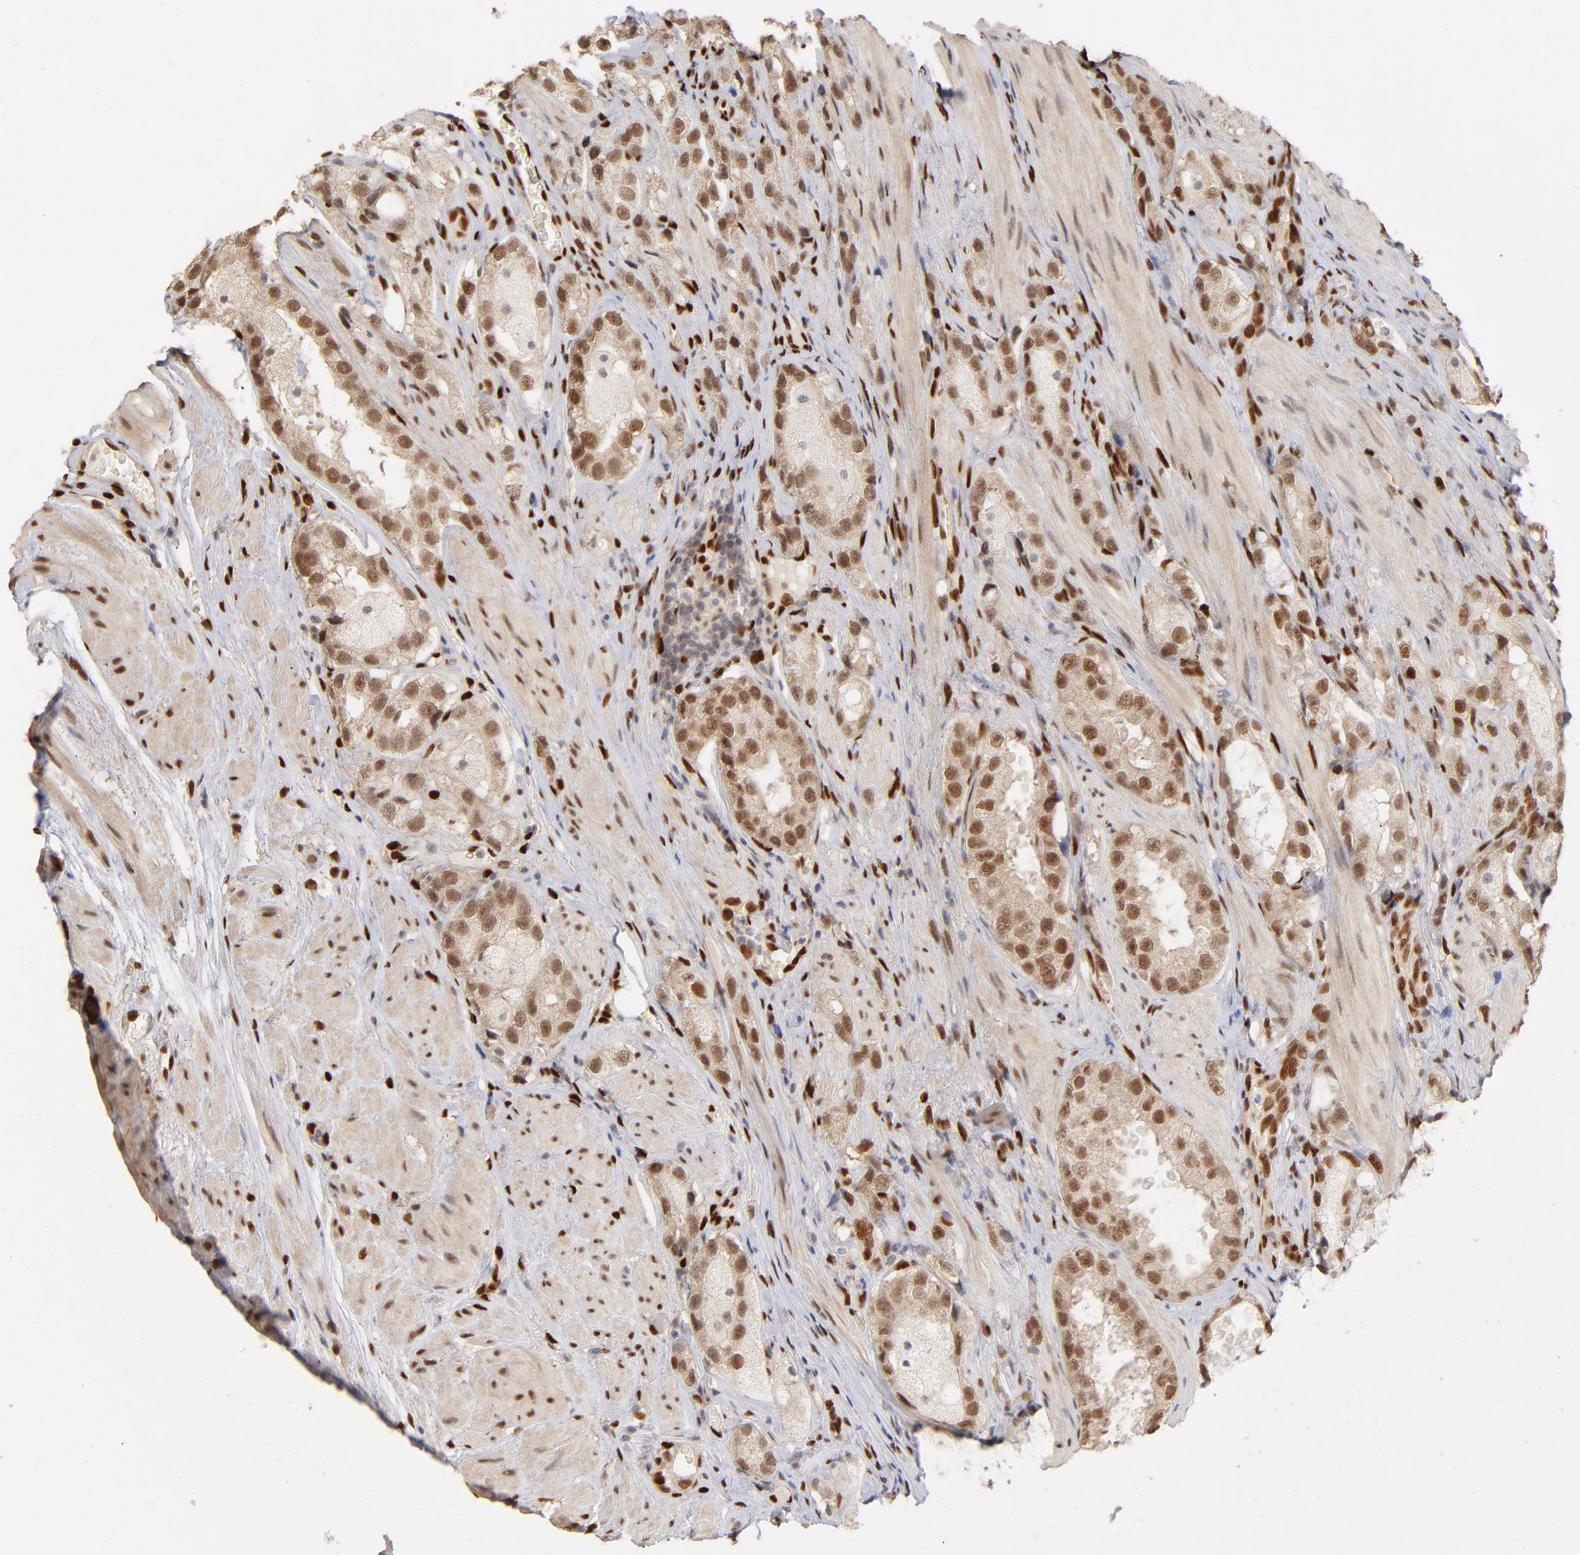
{"staining": {"intensity": "moderate", "quantity": ">75%", "location": "nuclear"}, "tissue": "prostate cancer", "cell_type": "Tumor cells", "image_type": "cancer", "snomed": [{"axis": "morphology", "description": "Adenocarcinoma, High grade"}, {"axis": "topography", "description": "Prostate"}], "caption": "A photomicrograph of human prostate cancer stained for a protein displays moderate nuclear brown staining in tumor cells.", "gene": "NFIB", "patient": {"sex": "male", "age": 63}}